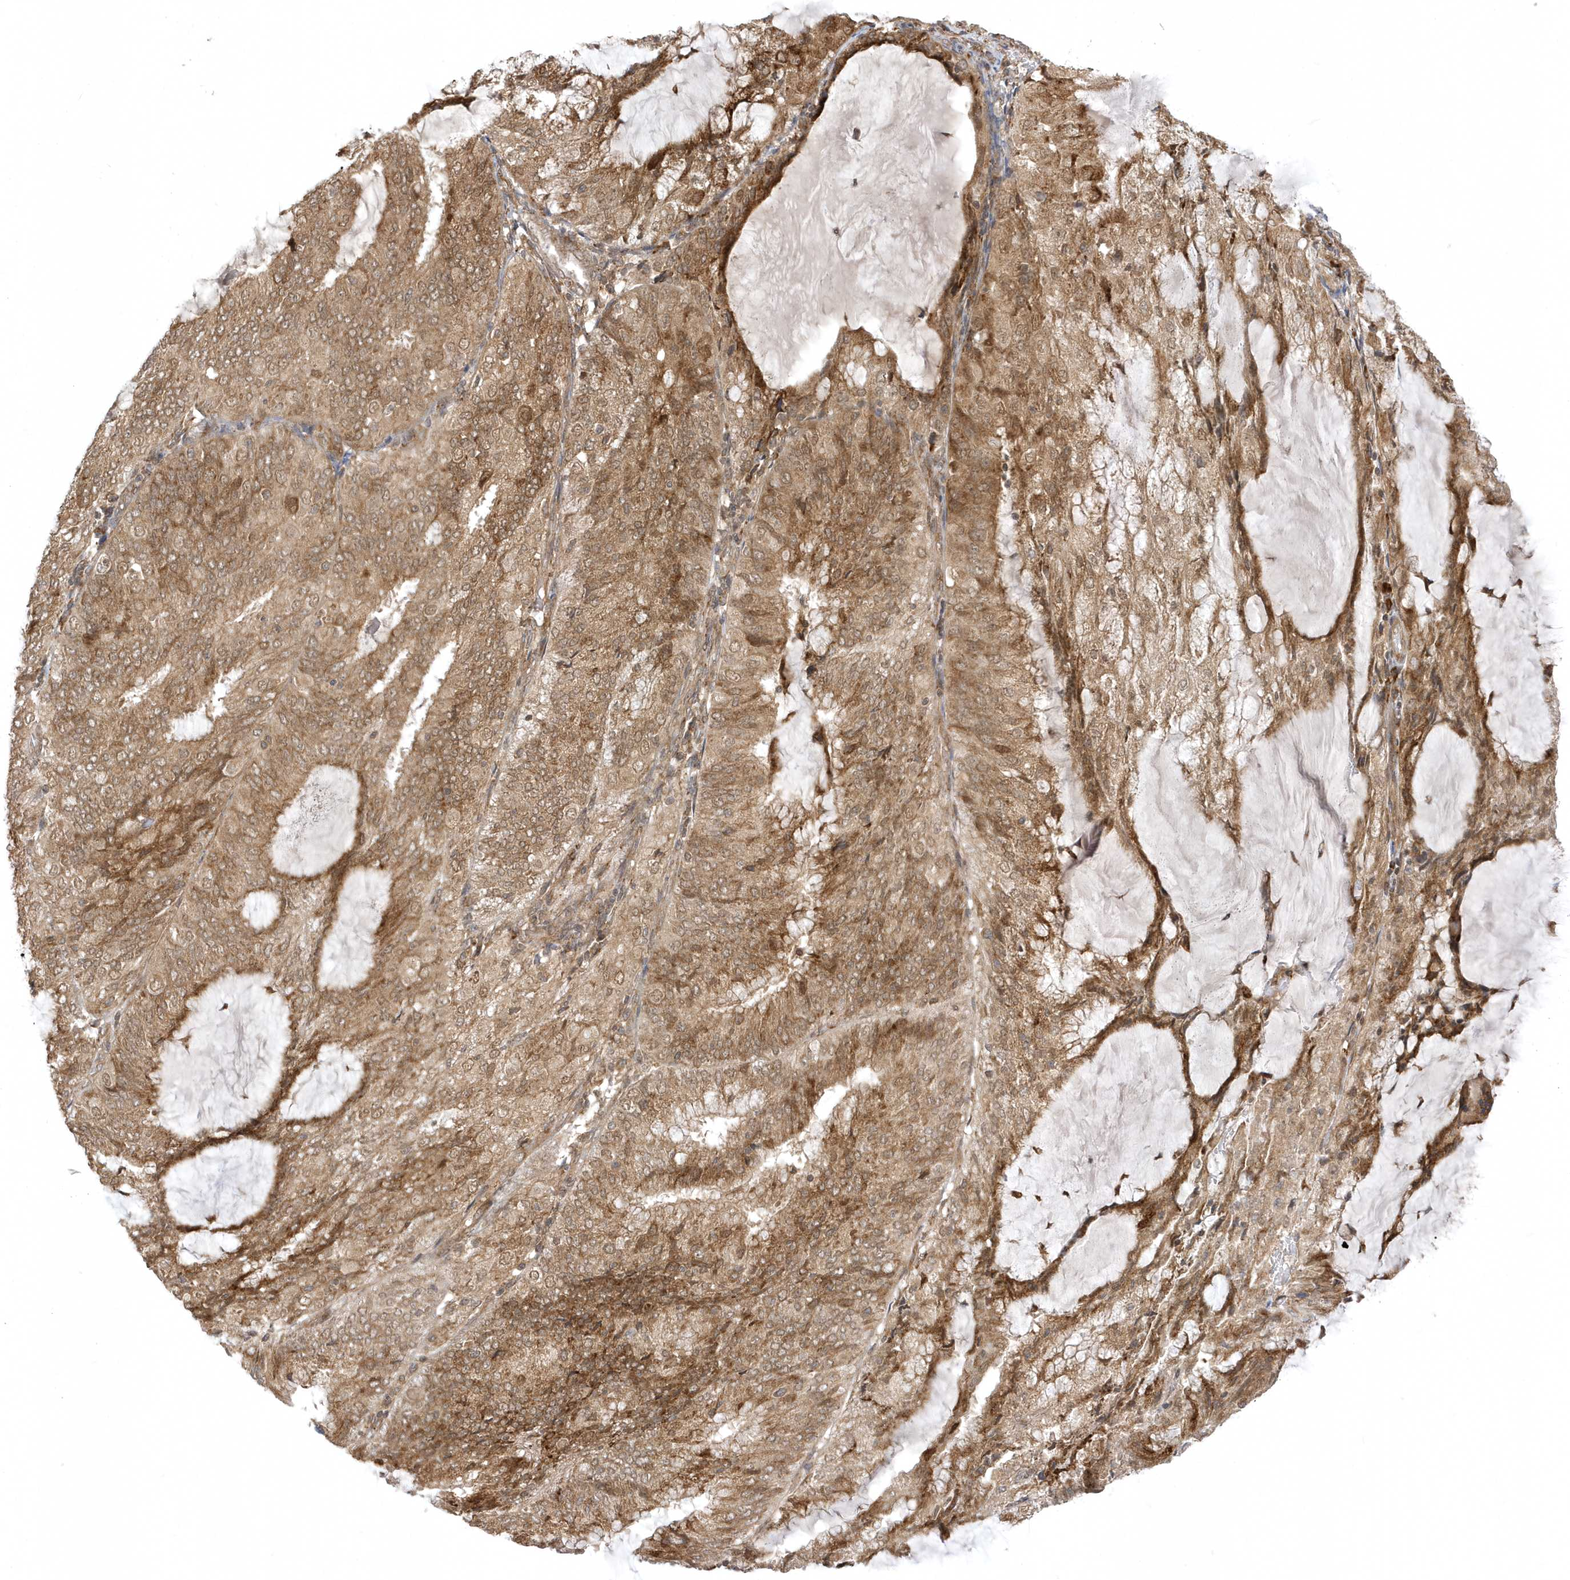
{"staining": {"intensity": "moderate", "quantity": ">75%", "location": "cytoplasmic/membranous,nuclear"}, "tissue": "endometrial cancer", "cell_type": "Tumor cells", "image_type": "cancer", "snomed": [{"axis": "morphology", "description": "Adenocarcinoma, NOS"}, {"axis": "topography", "description": "Endometrium"}], "caption": "The immunohistochemical stain labels moderate cytoplasmic/membranous and nuclear positivity in tumor cells of endometrial cancer tissue.", "gene": "METTL21A", "patient": {"sex": "female", "age": 81}}